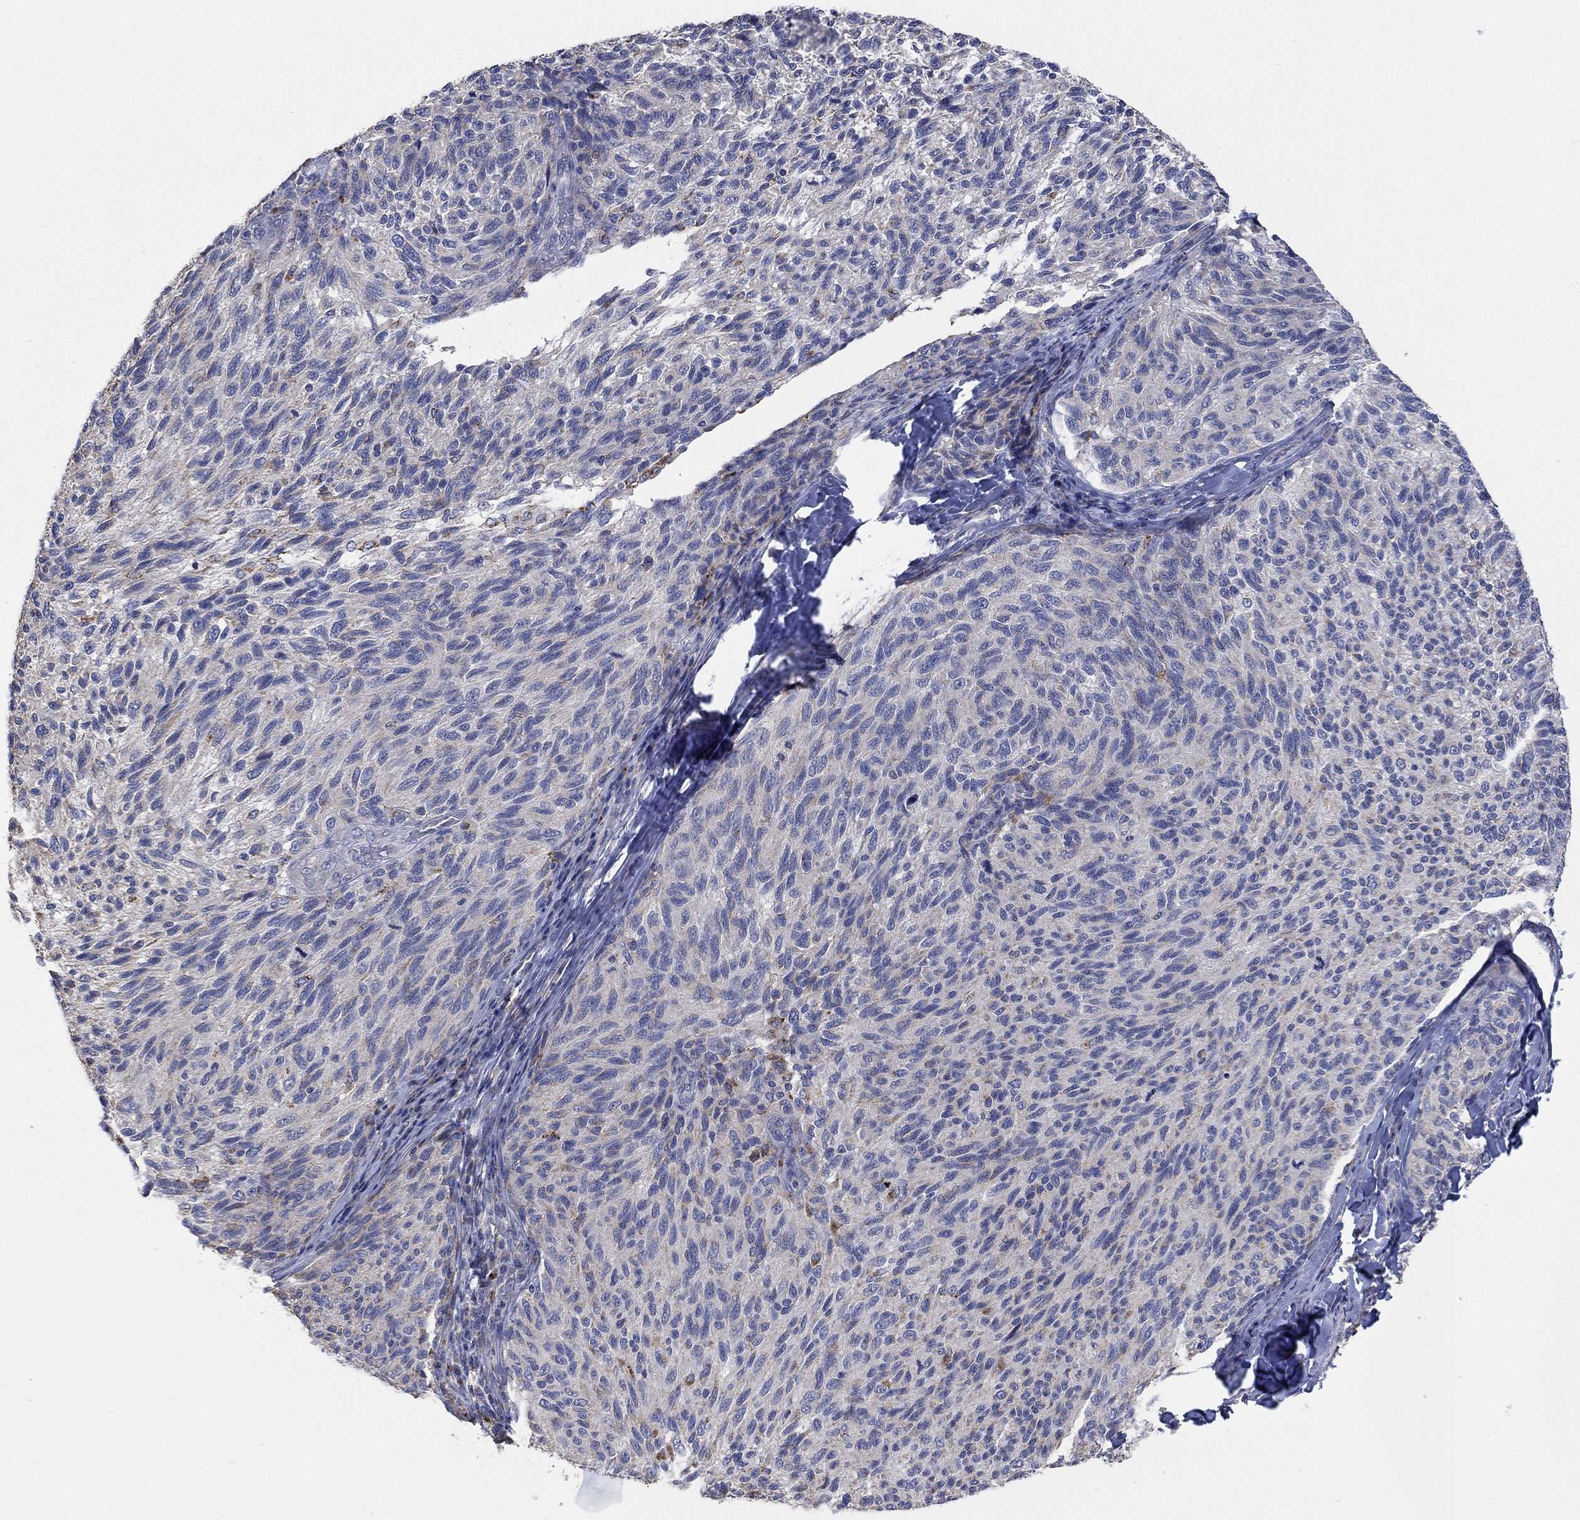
{"staining": {"intensity": "negative", "quantity": "none", "location": "none"}, "tissue": "melanoma", "cell_type": "Tumor cells", "image_type": "cancer", "snomed": [{"axis": "morphology", "description": "Malignant melanoma, NOS"}, {"axis": "topography", "description": "Skin"}], "caption": "Histopathology image shows no protein expression in tumor cells of malignant melanoma tissue.", "gene": "UGT8", "patient": {"sex": "female", "age": 73}}